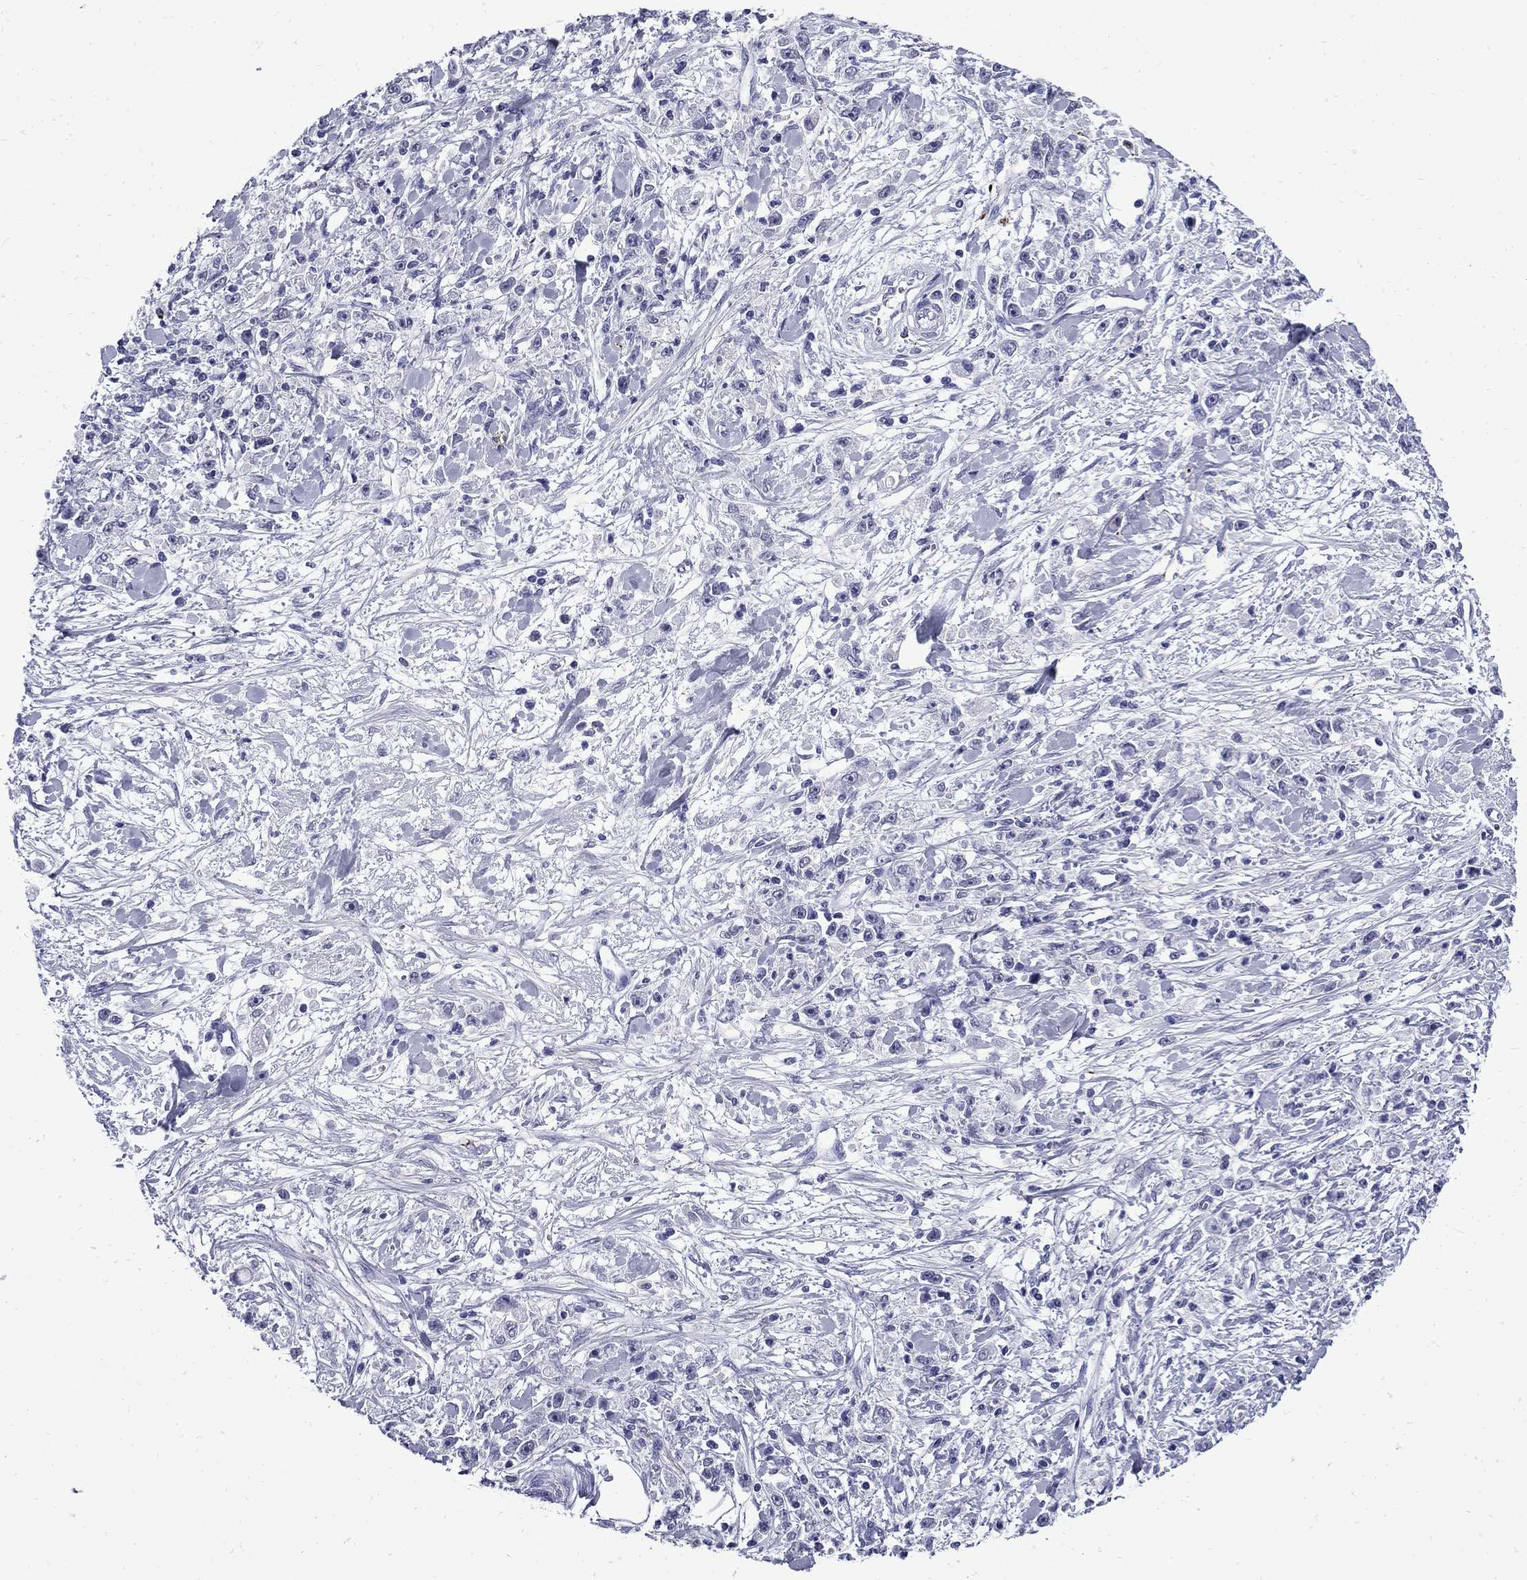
{"staining": {"intensity": "negative", "quantity": "none", "location": "none"}, "tissue": "stomach cancer", "cell_type": "Tumor cells", "image_type": "cancer", "snomed": [{"axis": "morphology", "description": "Adenocarcinoma, NOS"}, {"axis": "topography", "description": "Stomach"}], "caption": "The histopathology image displays no significant expression in tumor cells of stomach adenocarcinoma. Brightfield microscopy of IHC stained with DAB (brown) and hematoxylin (blue), captured at high magnification.", "gene": "MGARP", "patient": {"sex": "female", "age": 59}}